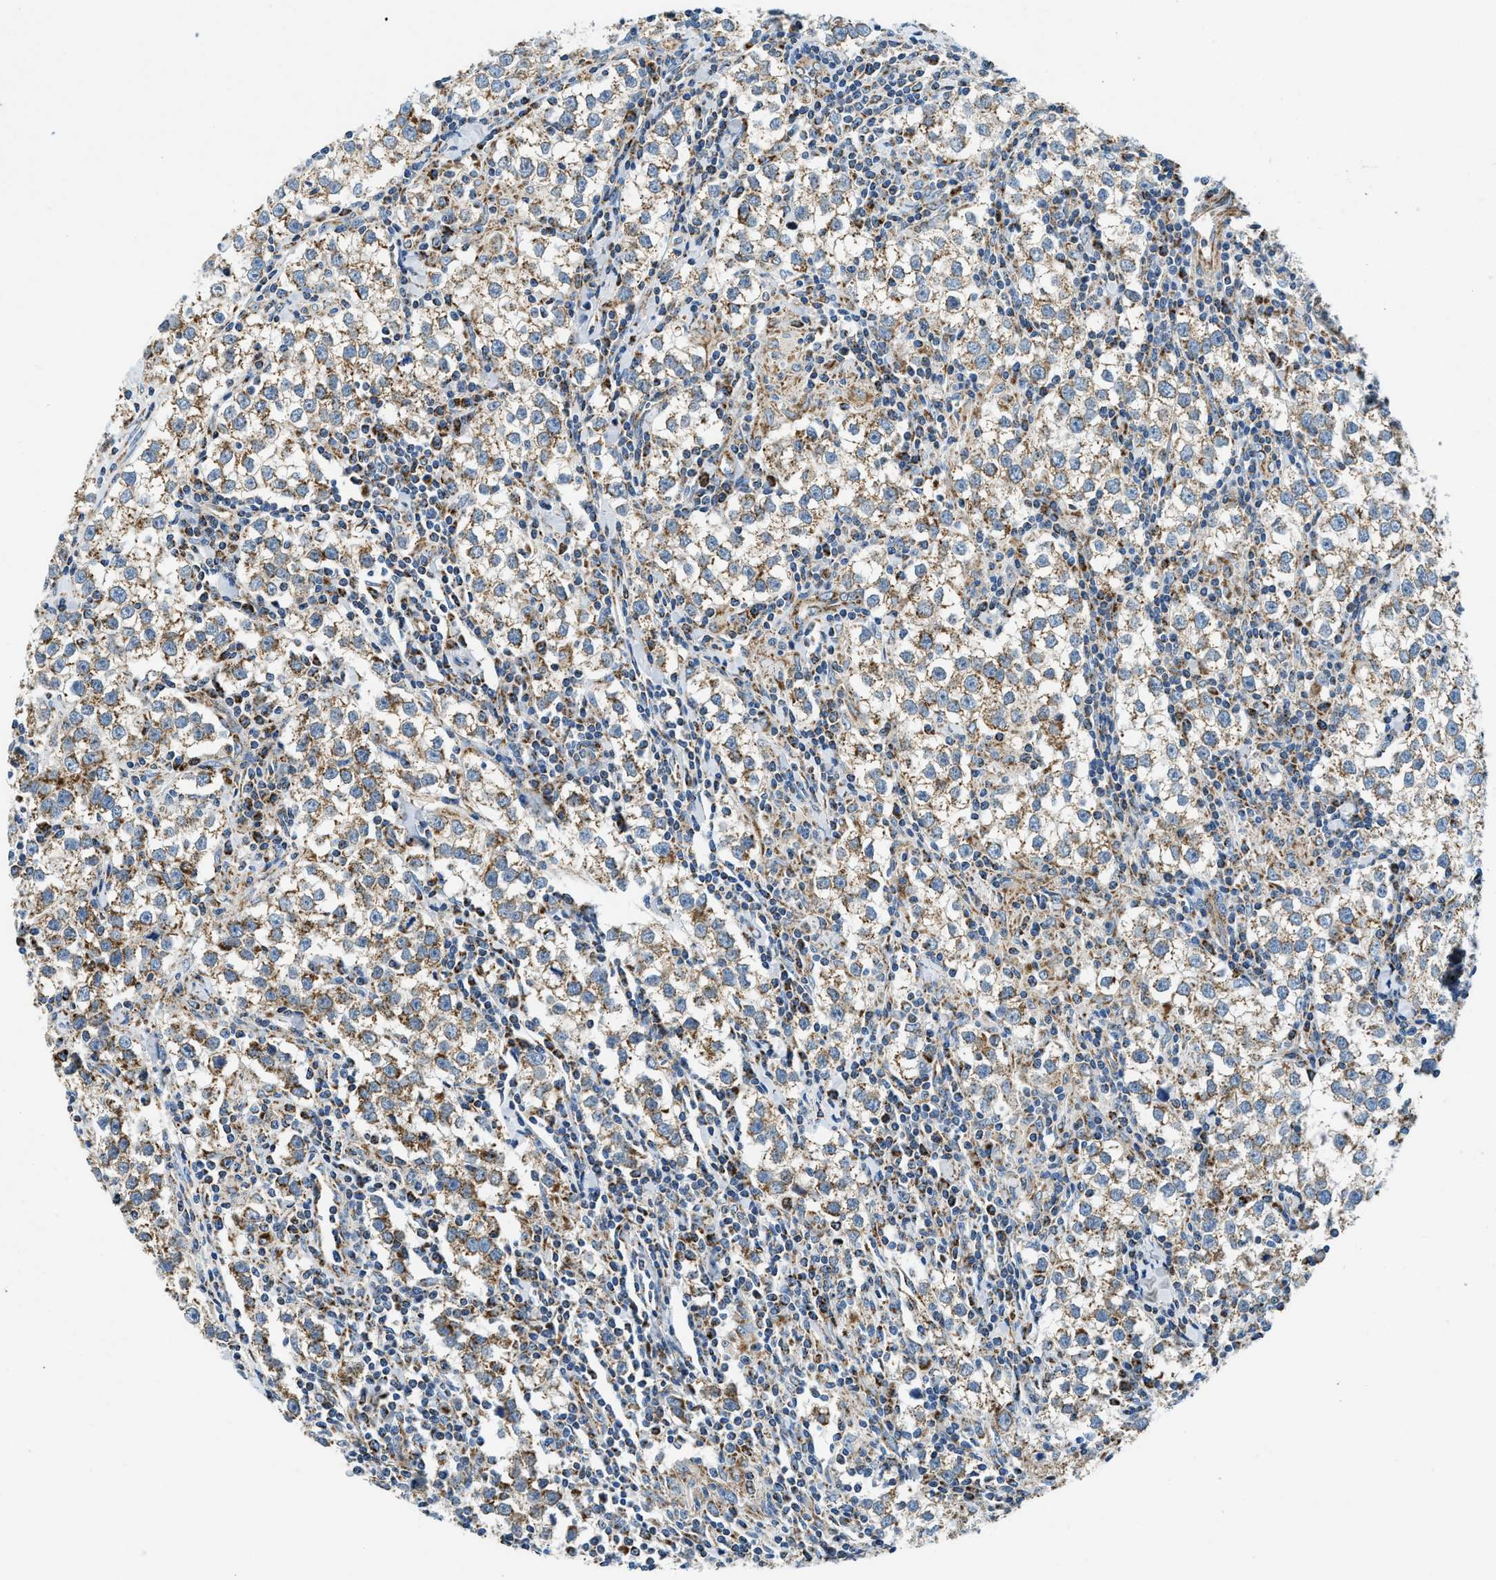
{"staining": {"intensity": "moderate", "quantity": "25%-75%", "location": "cytoplasmic/membranous"}, "tissue": "testis cancer", "cell_type": "Tumor cells", "image_type": "cancer", "snomed": [{"axis": "morphology", "description": "Seminoma, NOS"}, {"axis": "morphology", "description": "Carcinoma, Embryonal, NOS"}, {"axis": "topography", "description": "Testis"}], "caption": "Human seminoma (testis) stained with a brown dye exhibits moderate cytoplasmic/membranous positive expression in about 25%-75% of tumor cells.", "gene": "STK33", "patient": {"sex": "male", "age": 36}}